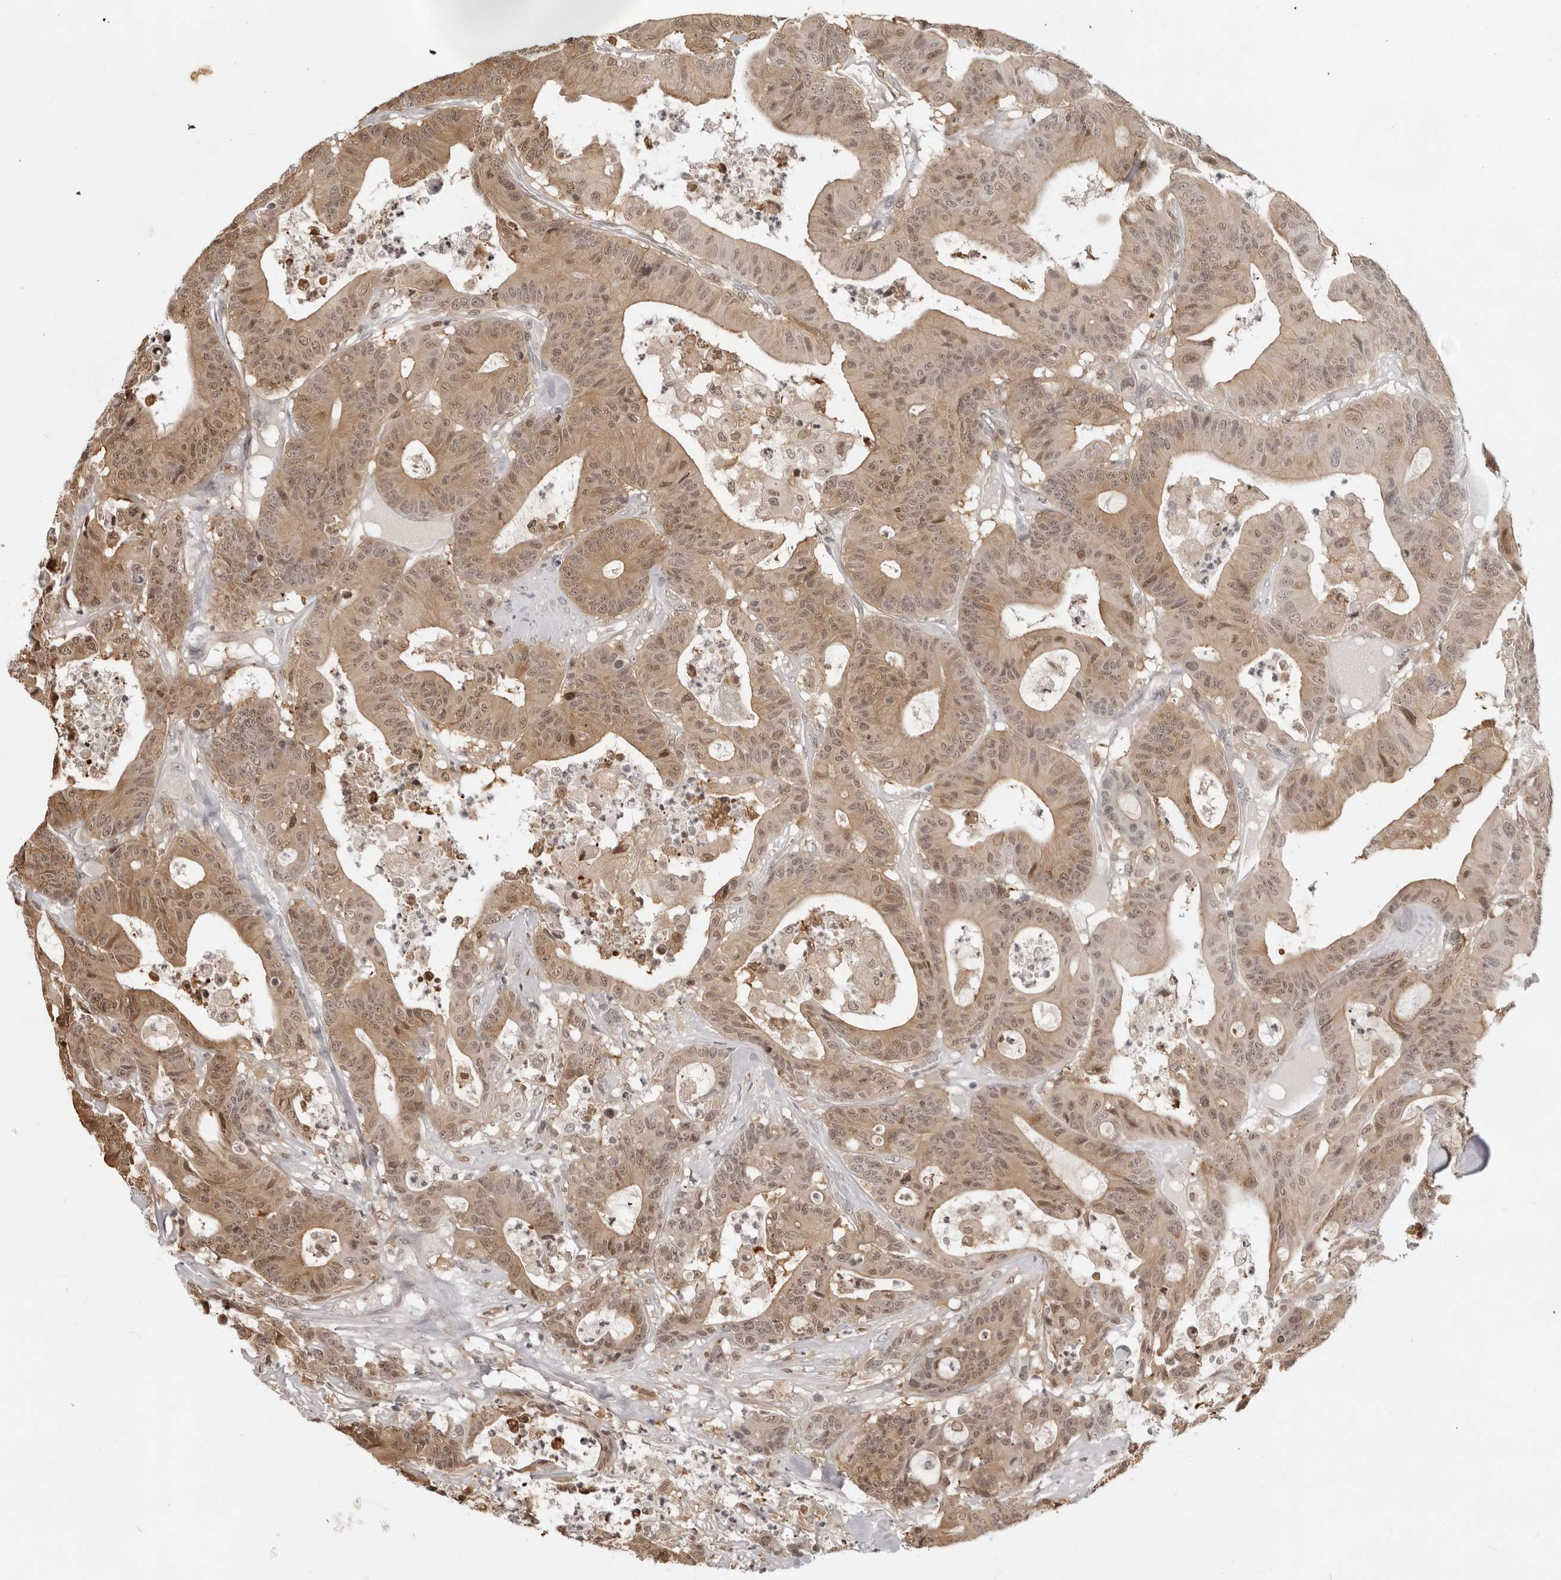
{"staining": {"intensity": "moderate", "quantity": ">75%", "location": "nuclear"}, "tissue": "colorectal cancer", "cell_type": "Tumor cells", "image_type": "cancer", "snomed": [{"axis": "morphology", "description": "Adenocarcinoma, NOS"}, {"axis": "topography", "description": "Colon"}], "caption": "Immunohistochemical staining of colorectal cancer displays medium levels of moderate nuclear protein positivity in about >75% of tumor cells. (DAB (3,3'-diaminobenzidine) IHC with brightfield microscopy, high magnification).", "gene": "SRGAP2", "patient": {"sex": "female", "age": 84}}